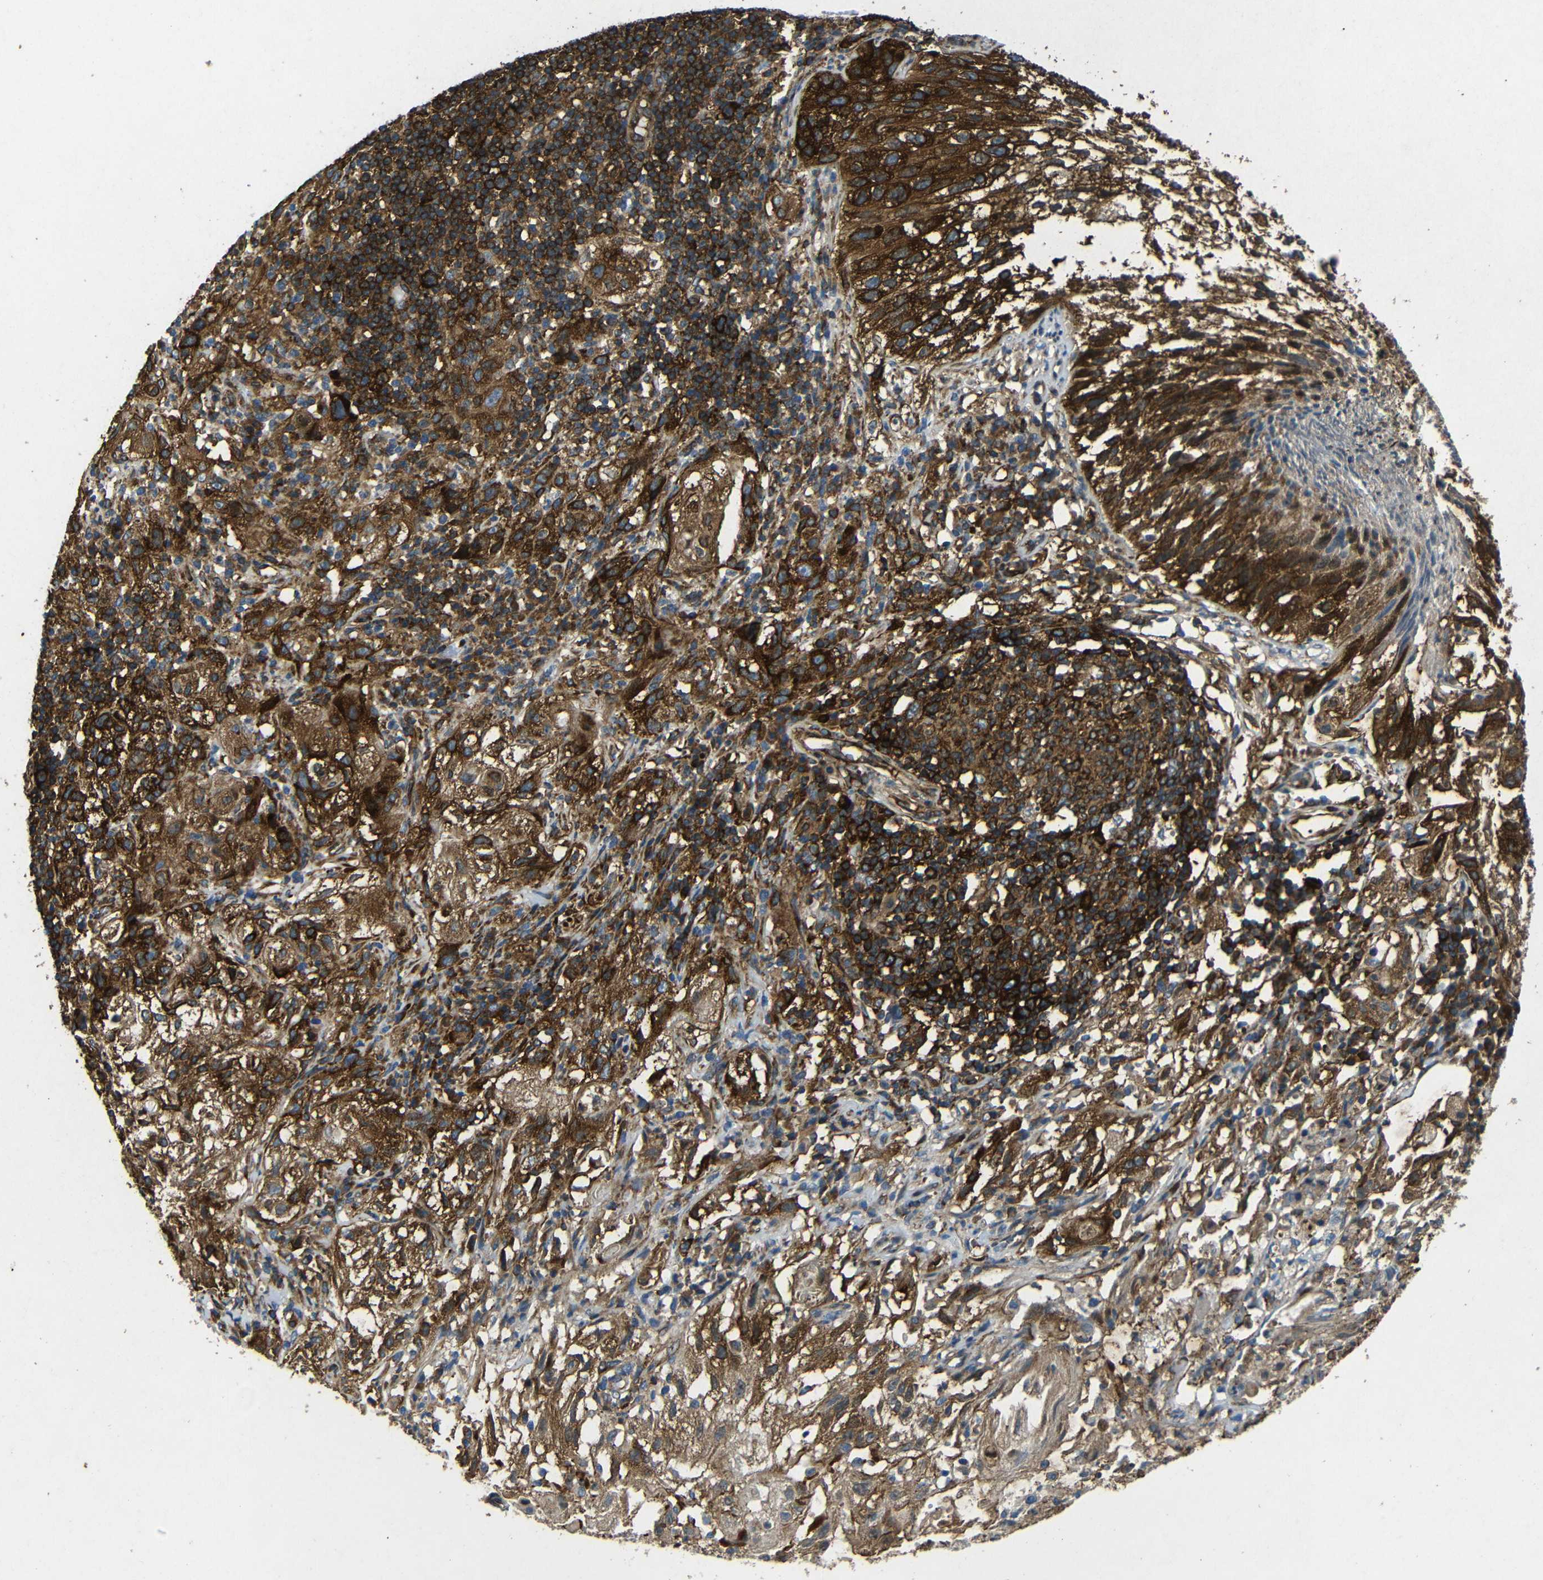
{"staining": {"intensity": "strong", "quantity": ">75%", "location": "cytoplasmic/membranous"}, "tissue": "lung cancer", "cell_type": "Tumor cells", "image_type": "cancer", "snomed": [{"axis": "morphology", "description": "Inflammation, NOS"}, {"axis": "morphology", "description": "Squamous cell carcinoma, NOS"}, {"axis": "topography", "description": "Lymph node"}, {"axis": "topography", "description": "Soft tissue"}, {"axis": "topography", "description": "Lung"}], "caption": "Protein analysis of lung squamous cell carcinoma tissue demonstrates strong cytoplasmic/membranous staining in about >75% of tumor cells. Nuclei are stained in blue.", "gene": "BTF3", "patient": {"sex": "male", "age": 66}}